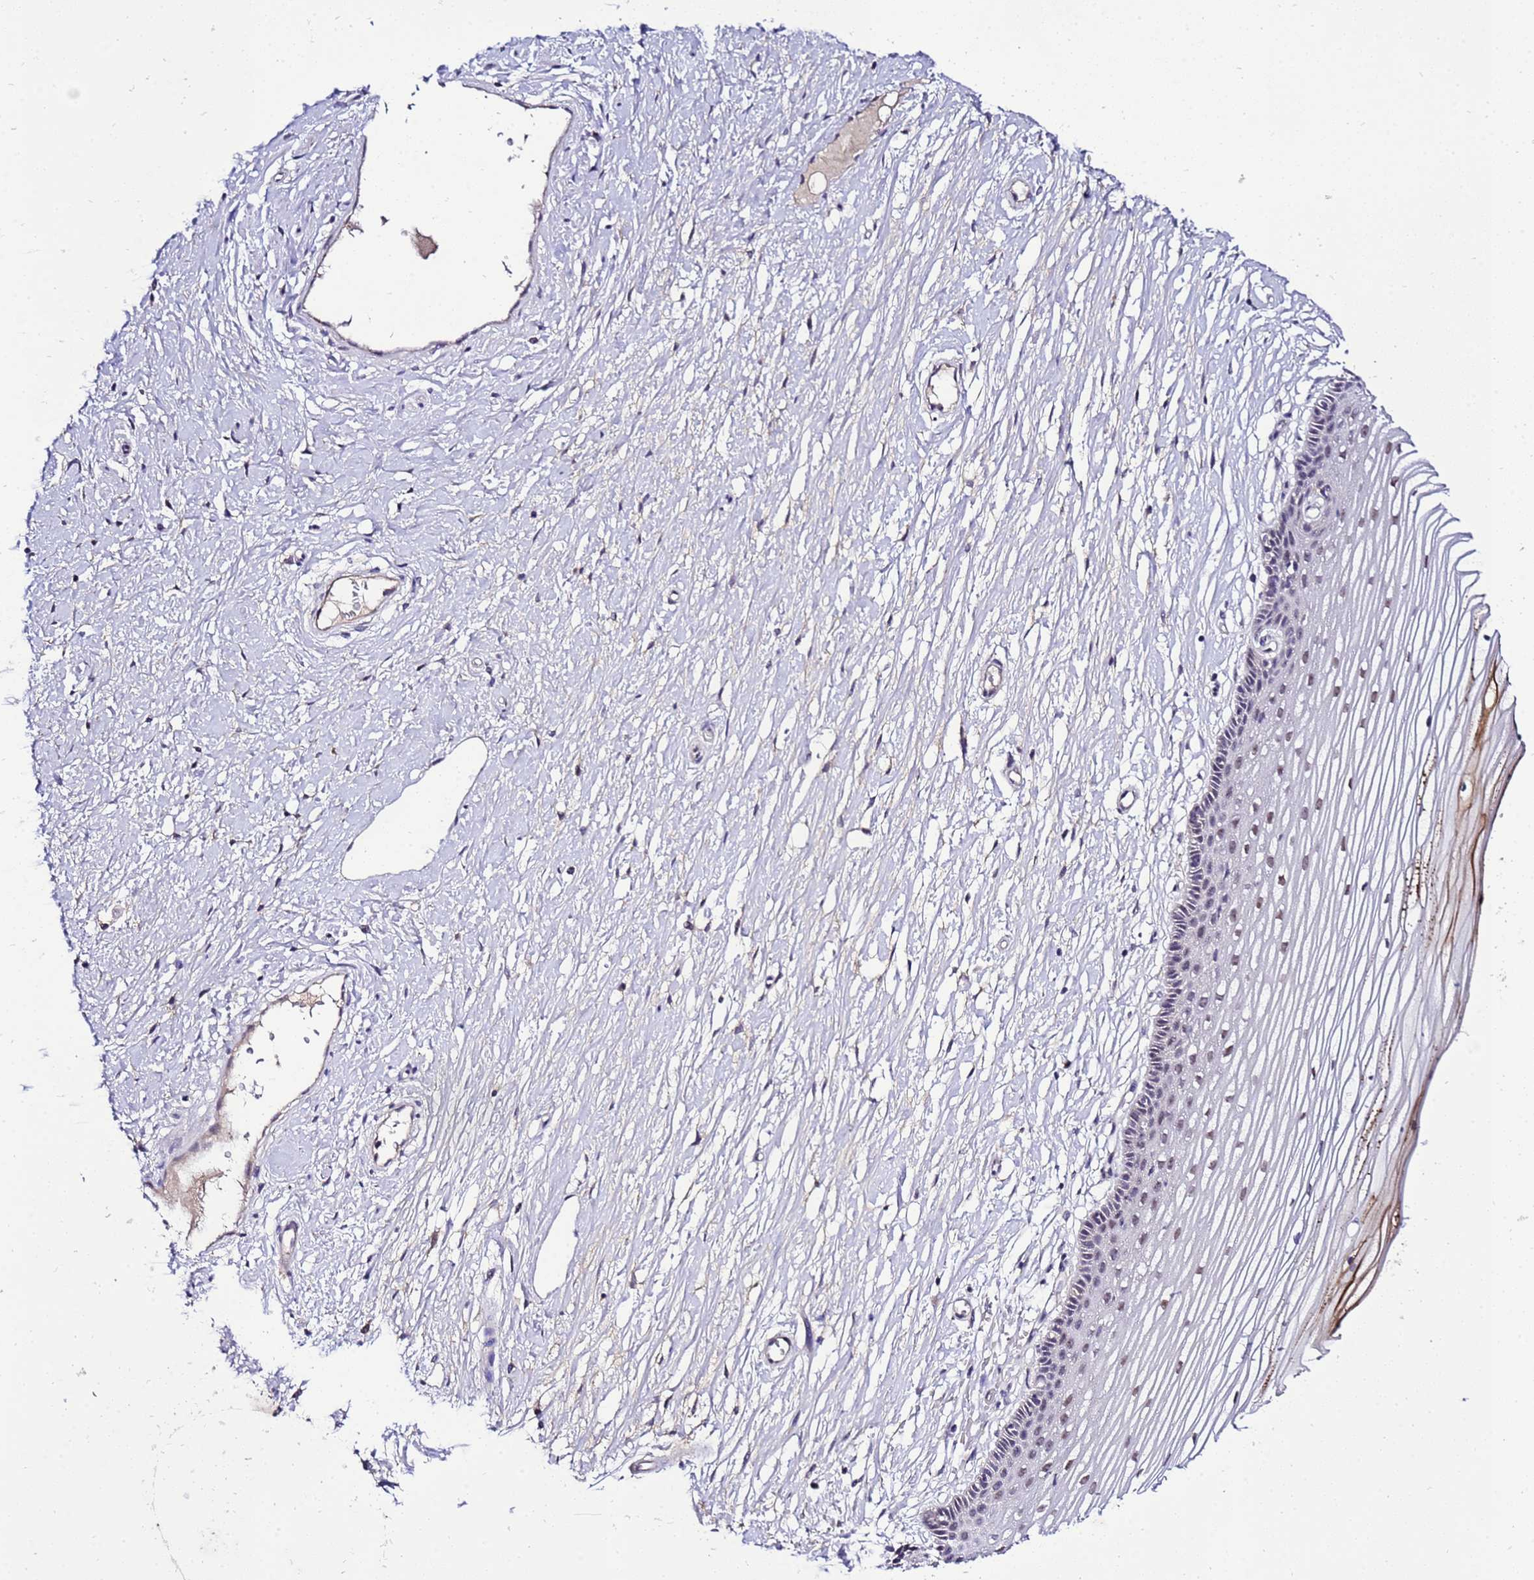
{"staining": {"intensity": "weak", "quantity": "25%-75%", "location": "nuclear"}, "tissue": "vagina", "cell_type": "Squamous epithelial cells", "image_type": "normal", "snomed": [{"axis": "morphology", "description": "Normal tissue, NOS"}, {"axis": "topography", "description": "Vagina"}, {"axis": "topography", "description": "Cervix"}], "caption": "A low amount of weak nuclear positivity is seen in about 25%-75% of squamous epithelial cells in normal vagina.", "gene": "C19orf47", "patient": {"sex": "female", "age": 40}}